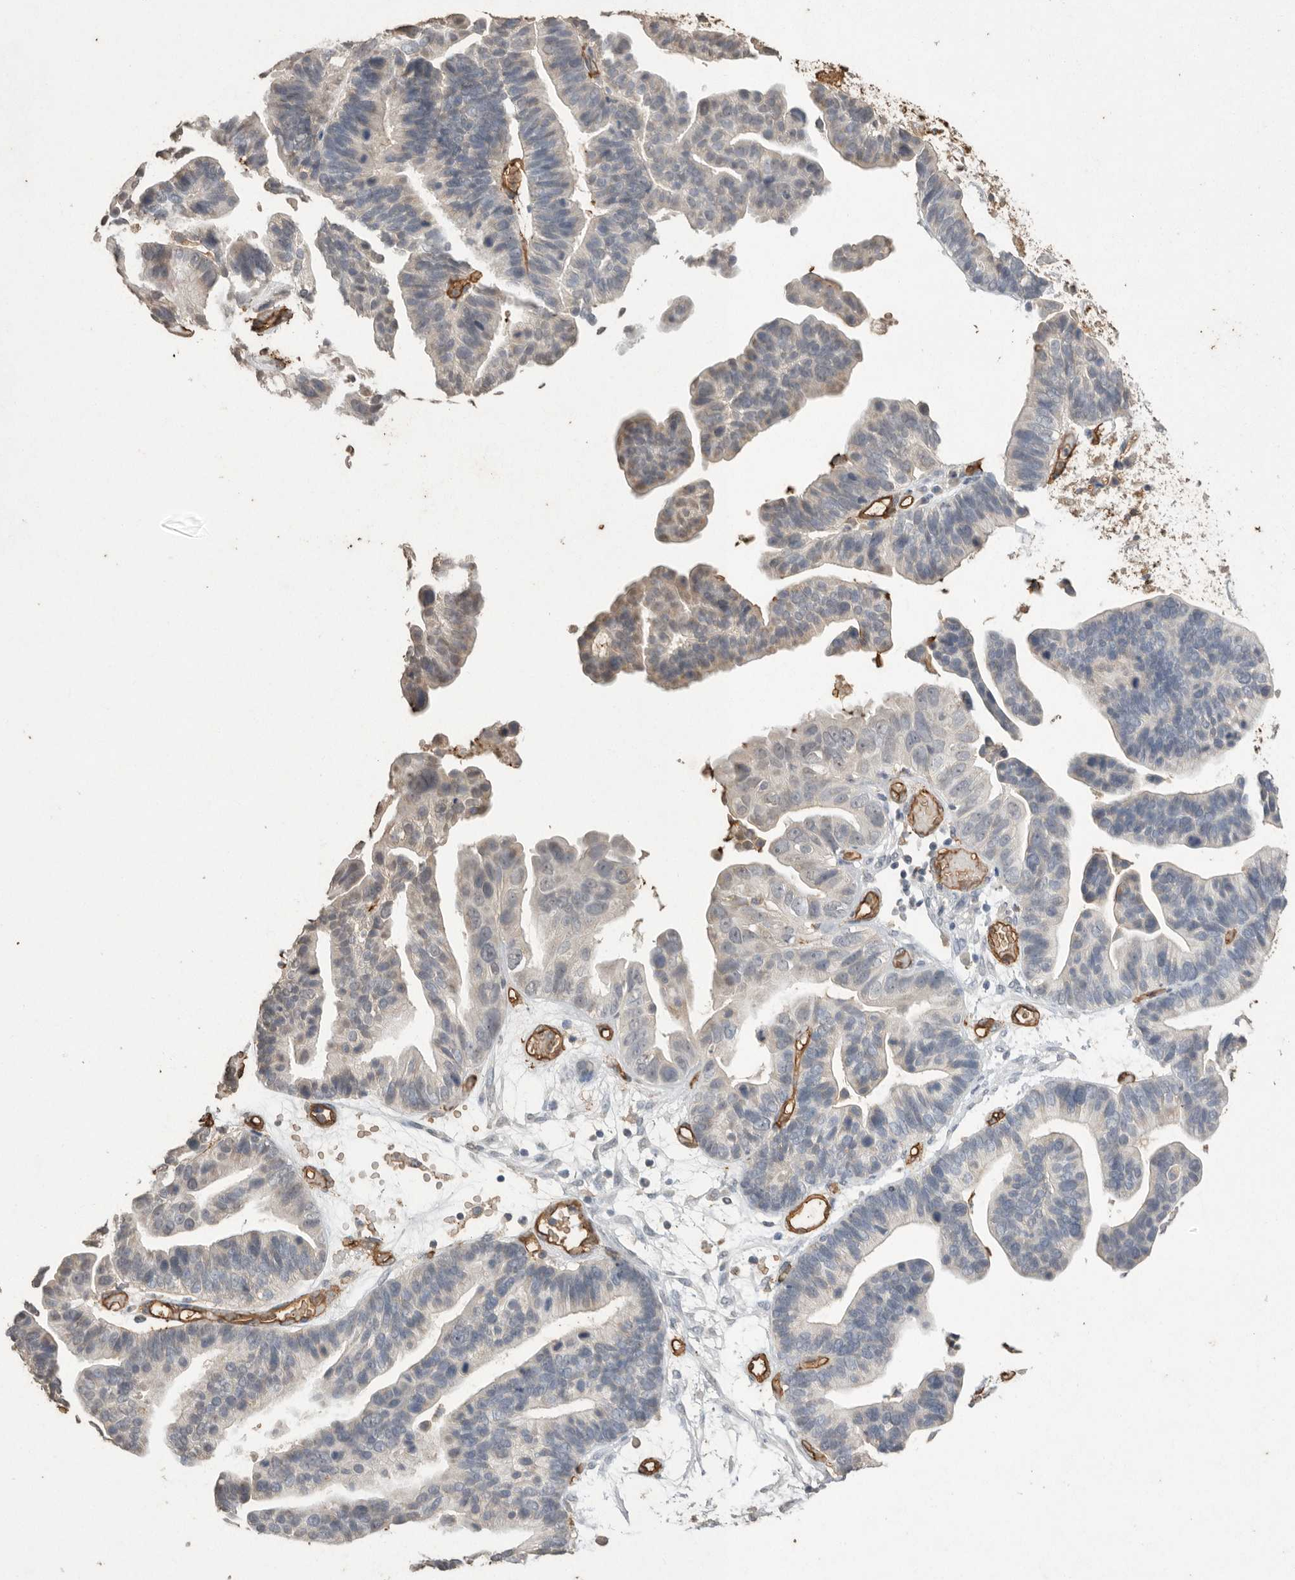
{"staining": {"intensity": "negative", "quantity": "none", "location": "none"}, "tissue": "ovarian cancer", "cell_type": "Tumor cells", "image_type": "cancer", "snomed": [{"axis": "morphology", "description": "Cystadenocarcinoma, serous, NOS"}, {"axis": "topography", "description": "Ovary"}], "caption": "Tumor cells show no significant staining in ovarian serous cystadenocarcinoma.", "gene": "IL27", "patient": {"sex": "female", "age": 56}}